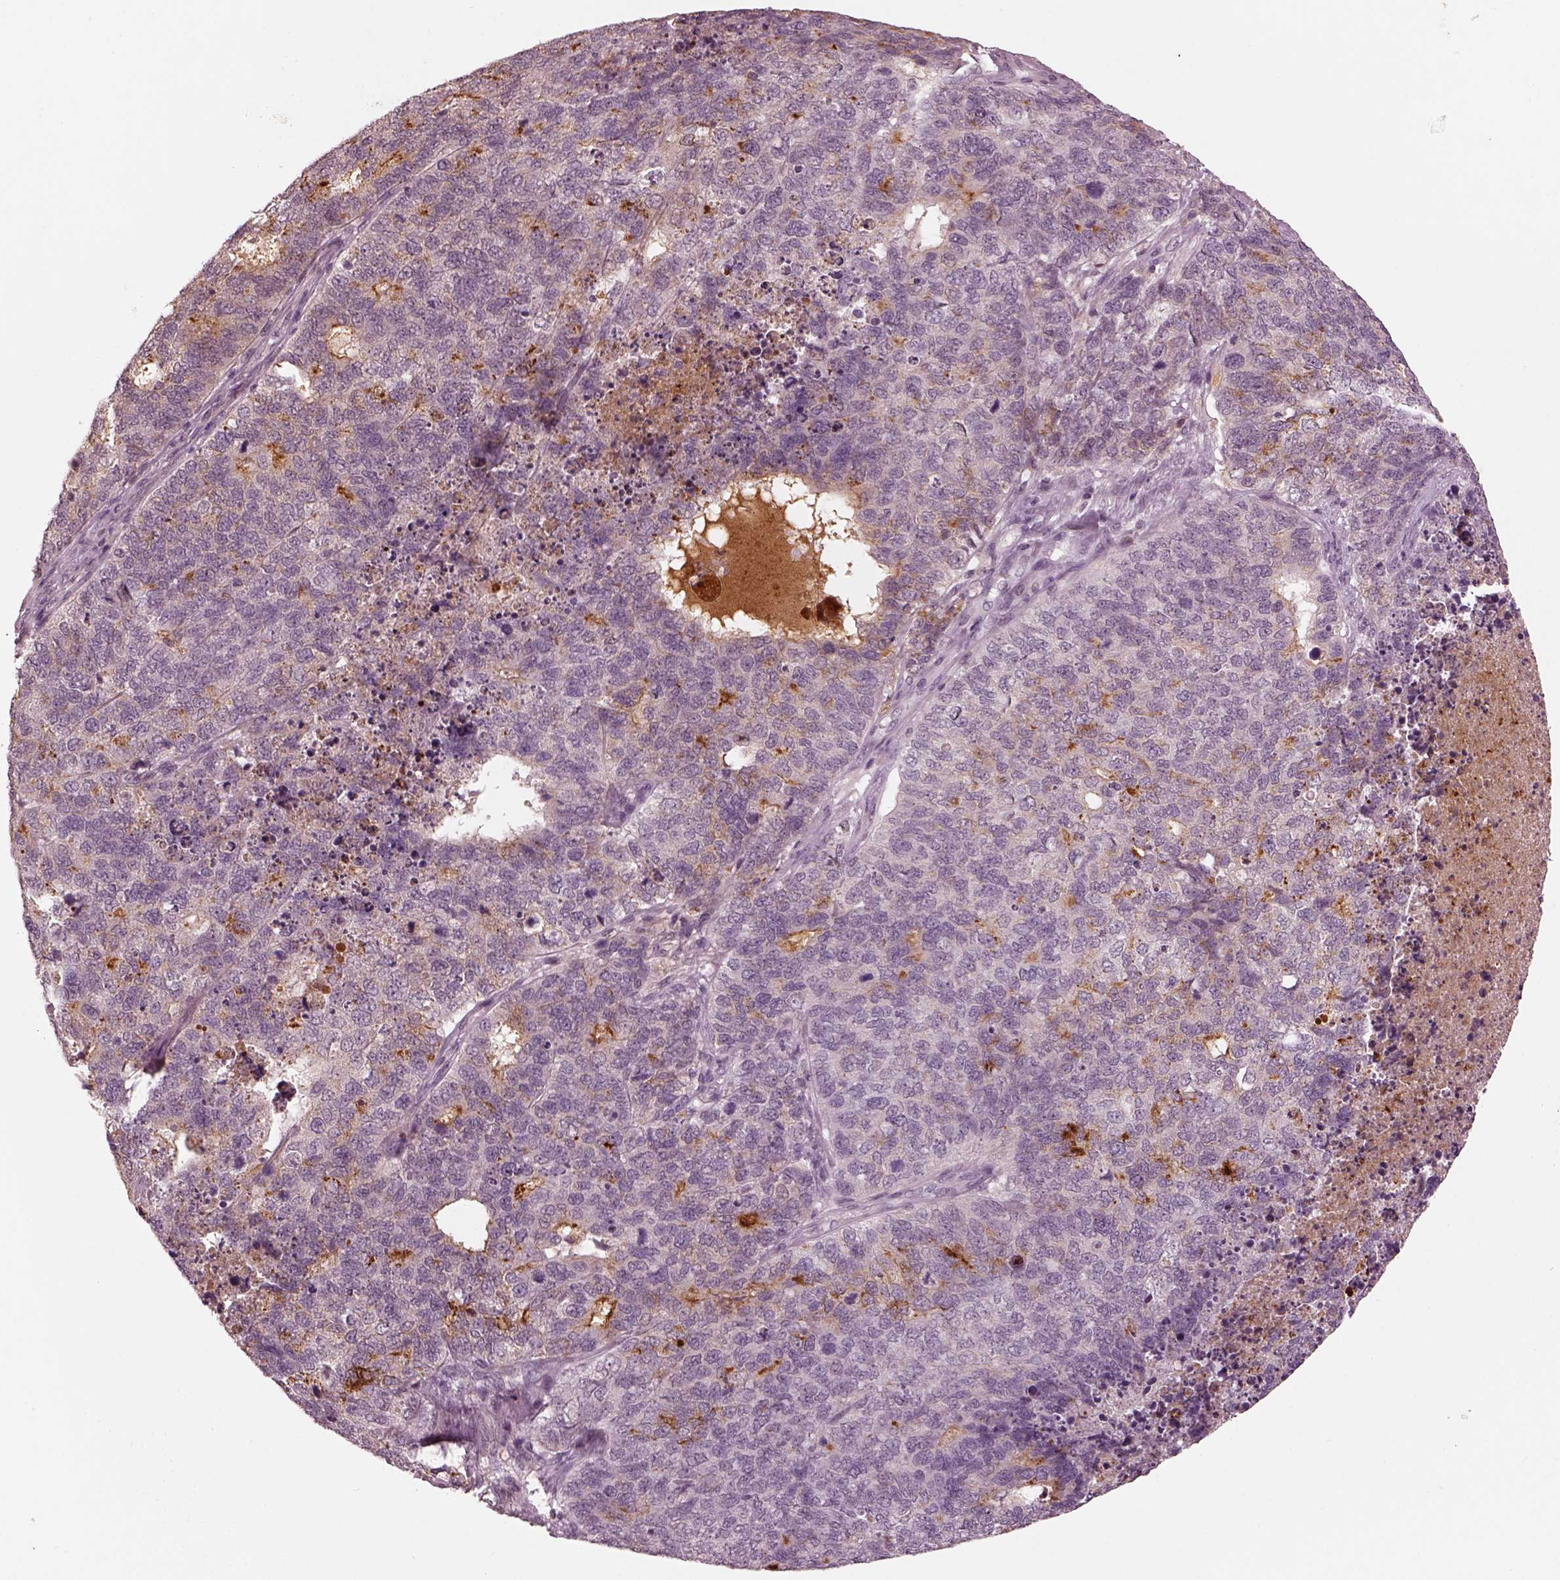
{"staining": {"intensity": "negative", "quantity": "none", "location": "none"}, "tissue": "cervical cancer", "cell_type": "Tumor cells", "image_type": "cancer", "snomed": [{"axis": "morphology", "description": "Squamous cell carcinoma, NOS"}, {"axis": "topography", "description": "Cervix"}], "caption": "This photomicrograph is of cervical cancer stained with immunohistochemistry (IHC) to label a protein in brown with the nuclei are counter-stained blue. There is no staining in tumor cells. Brightfield microscopy of immunohistochemistry (IHC) stained with DAB (brown) and hematoxylin (blue), captured at high magnification.", "gene": "KCNA2", "patient": {"sex": "female", "age": 63}}